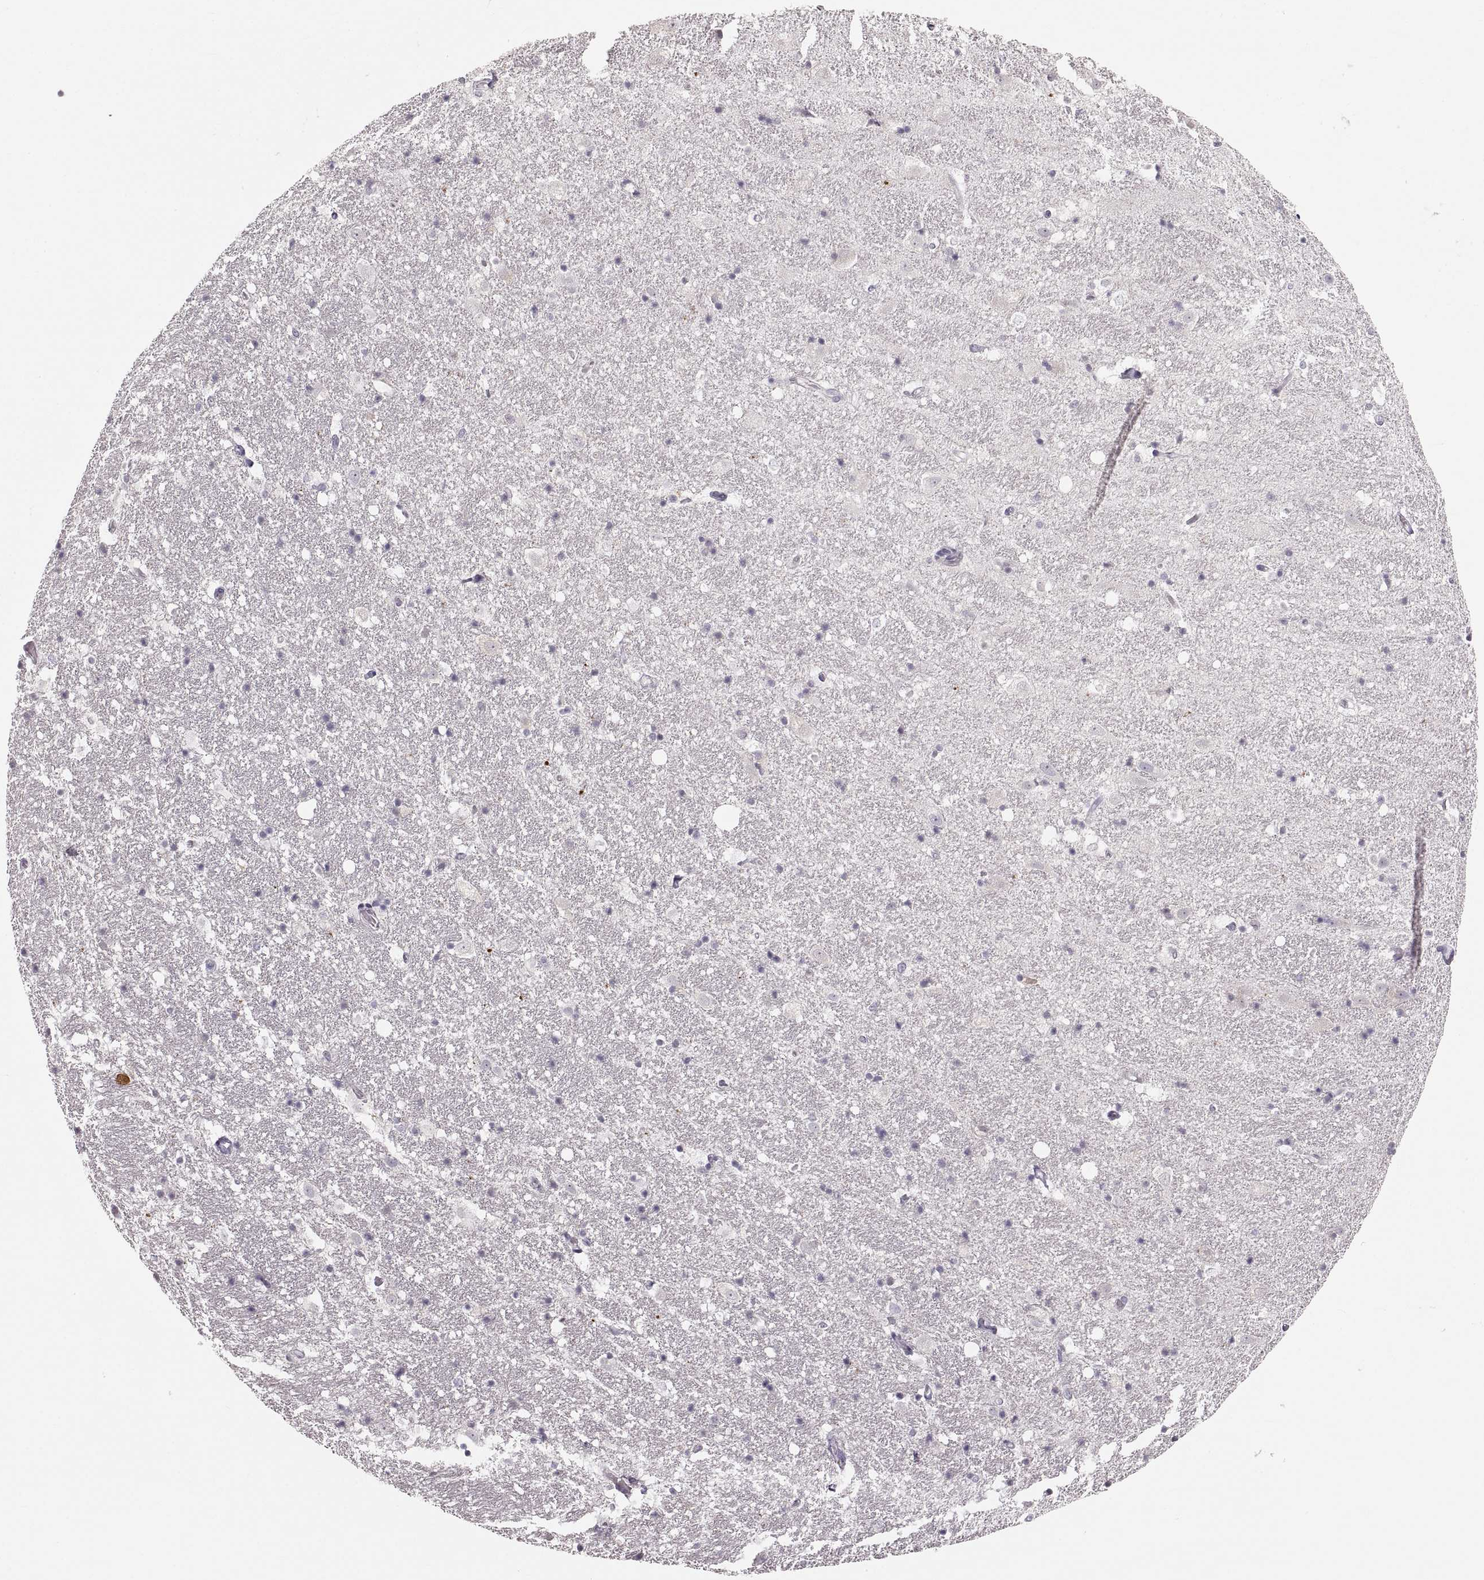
{"staining": {"intensity": "negative", "quantity": "none", "location": "none"}, "tissue": "hippocampus", "cell_type": "Glial cells", "image_type": "normal", "snomed": [{"axis": "morphology", "description": "Normal tissue, NOS"}, {"axis": "topography", "description": "Hippocampus"}], "caption": "Immunohistochemical staining of unremarkable human hippocampus shows no significant expression in glial cells. The staining is performed using DAB brown chromogen with nuclei counter-stained in using hematoxylin.", "gene": "RUNDC3A", "patient": {"sex": "male", "age": 49}}